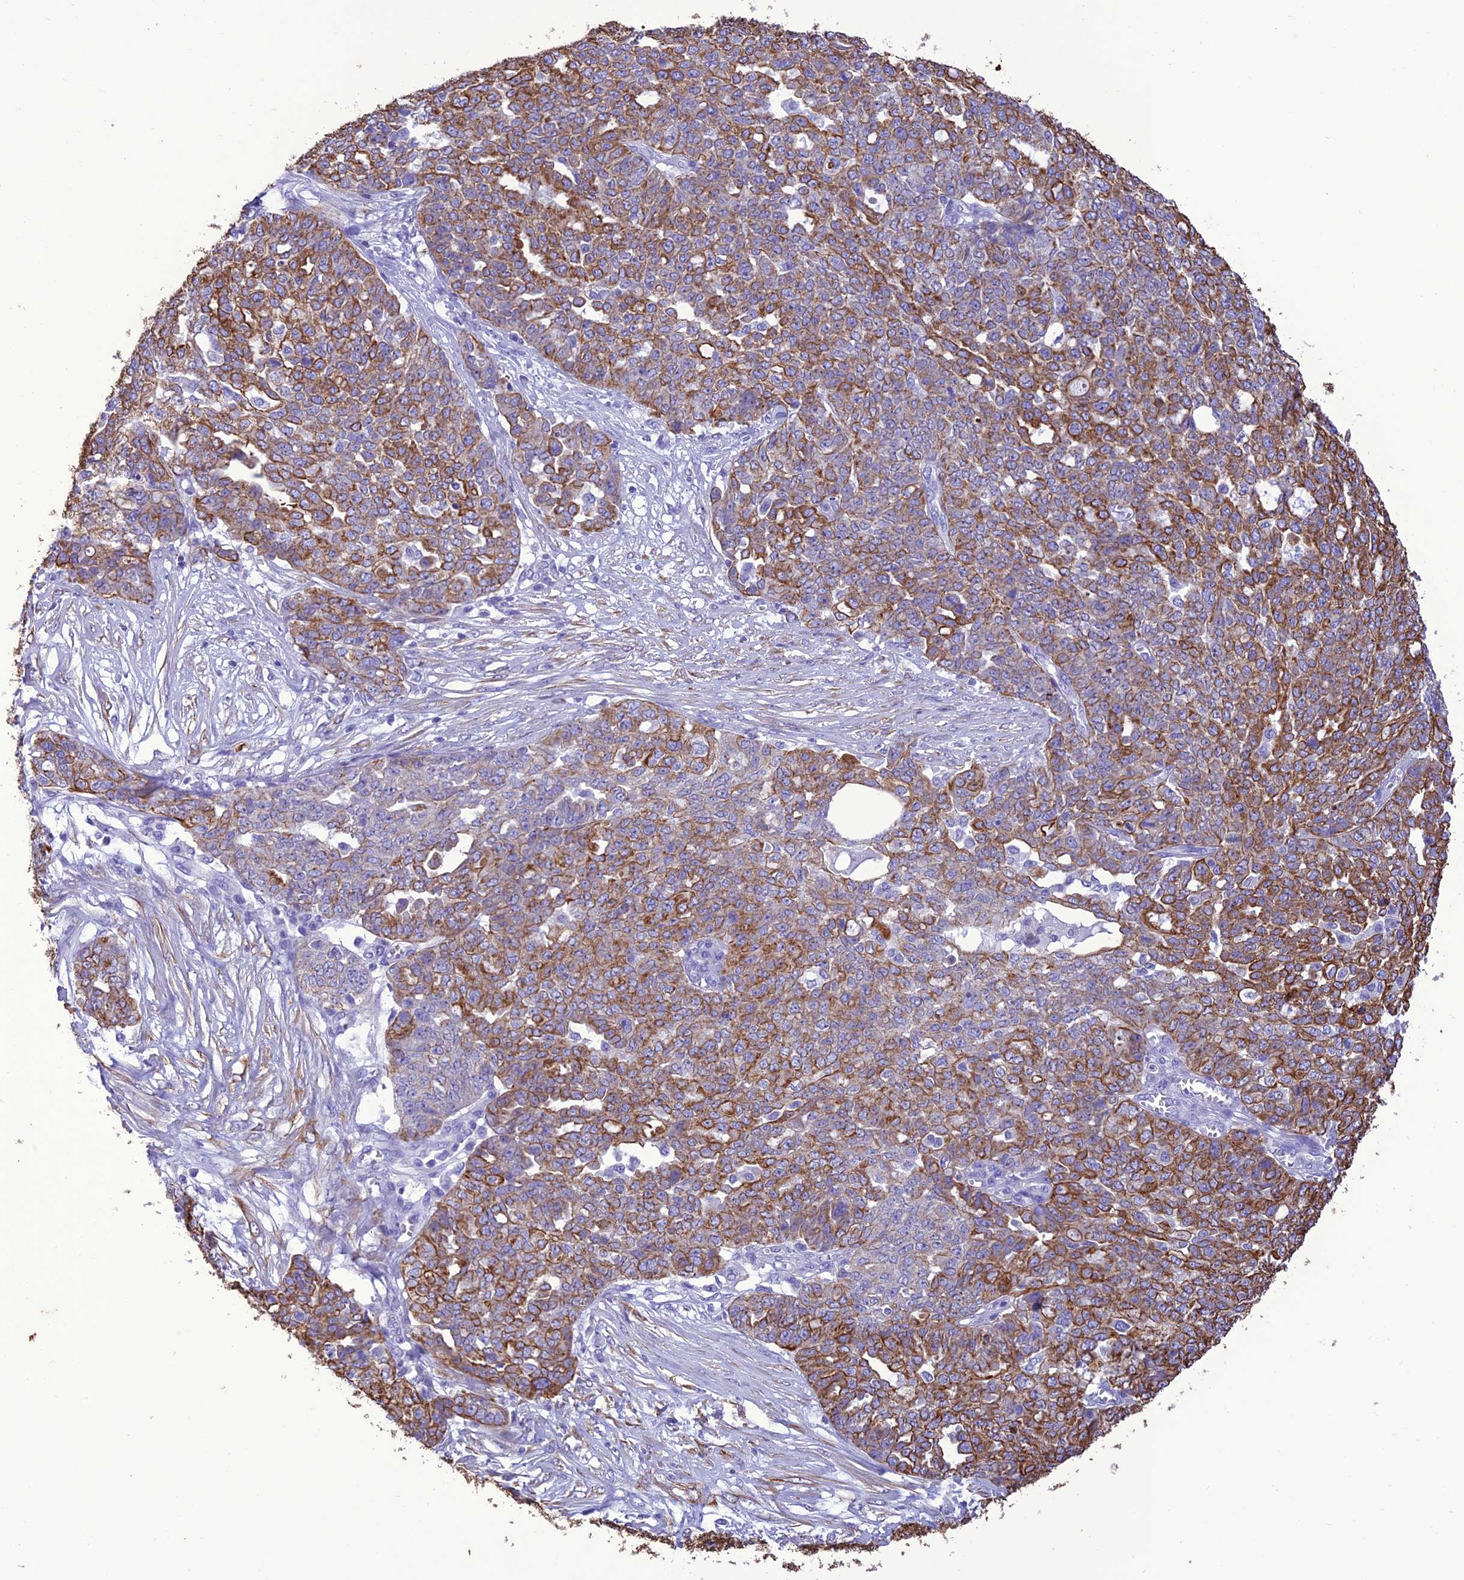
{"staining": {"intensity": "moderate", "quantity": ">75%", "location": "cytoplasmic/membranous"}, "tissue": "ovarian cancer", "cell_type": "Tumor cells", "image_type": "cancer", "snomed": [{"axis": "morphology", "description": "Cystadenocarcinoma, serous, NOS"}, {"axis": "topography", "description": "Soft tissue"}, {"axis": "topography", "description": "Ovary"}], "caption": "The immunohistochemical stain shows moderate cytoplasmic/membranous positivity in tumor cells of ovarian serous cystadenocarcinoma tissue.", "gene": "VPS52", "patient": {"sex": "female", "age": 57}}